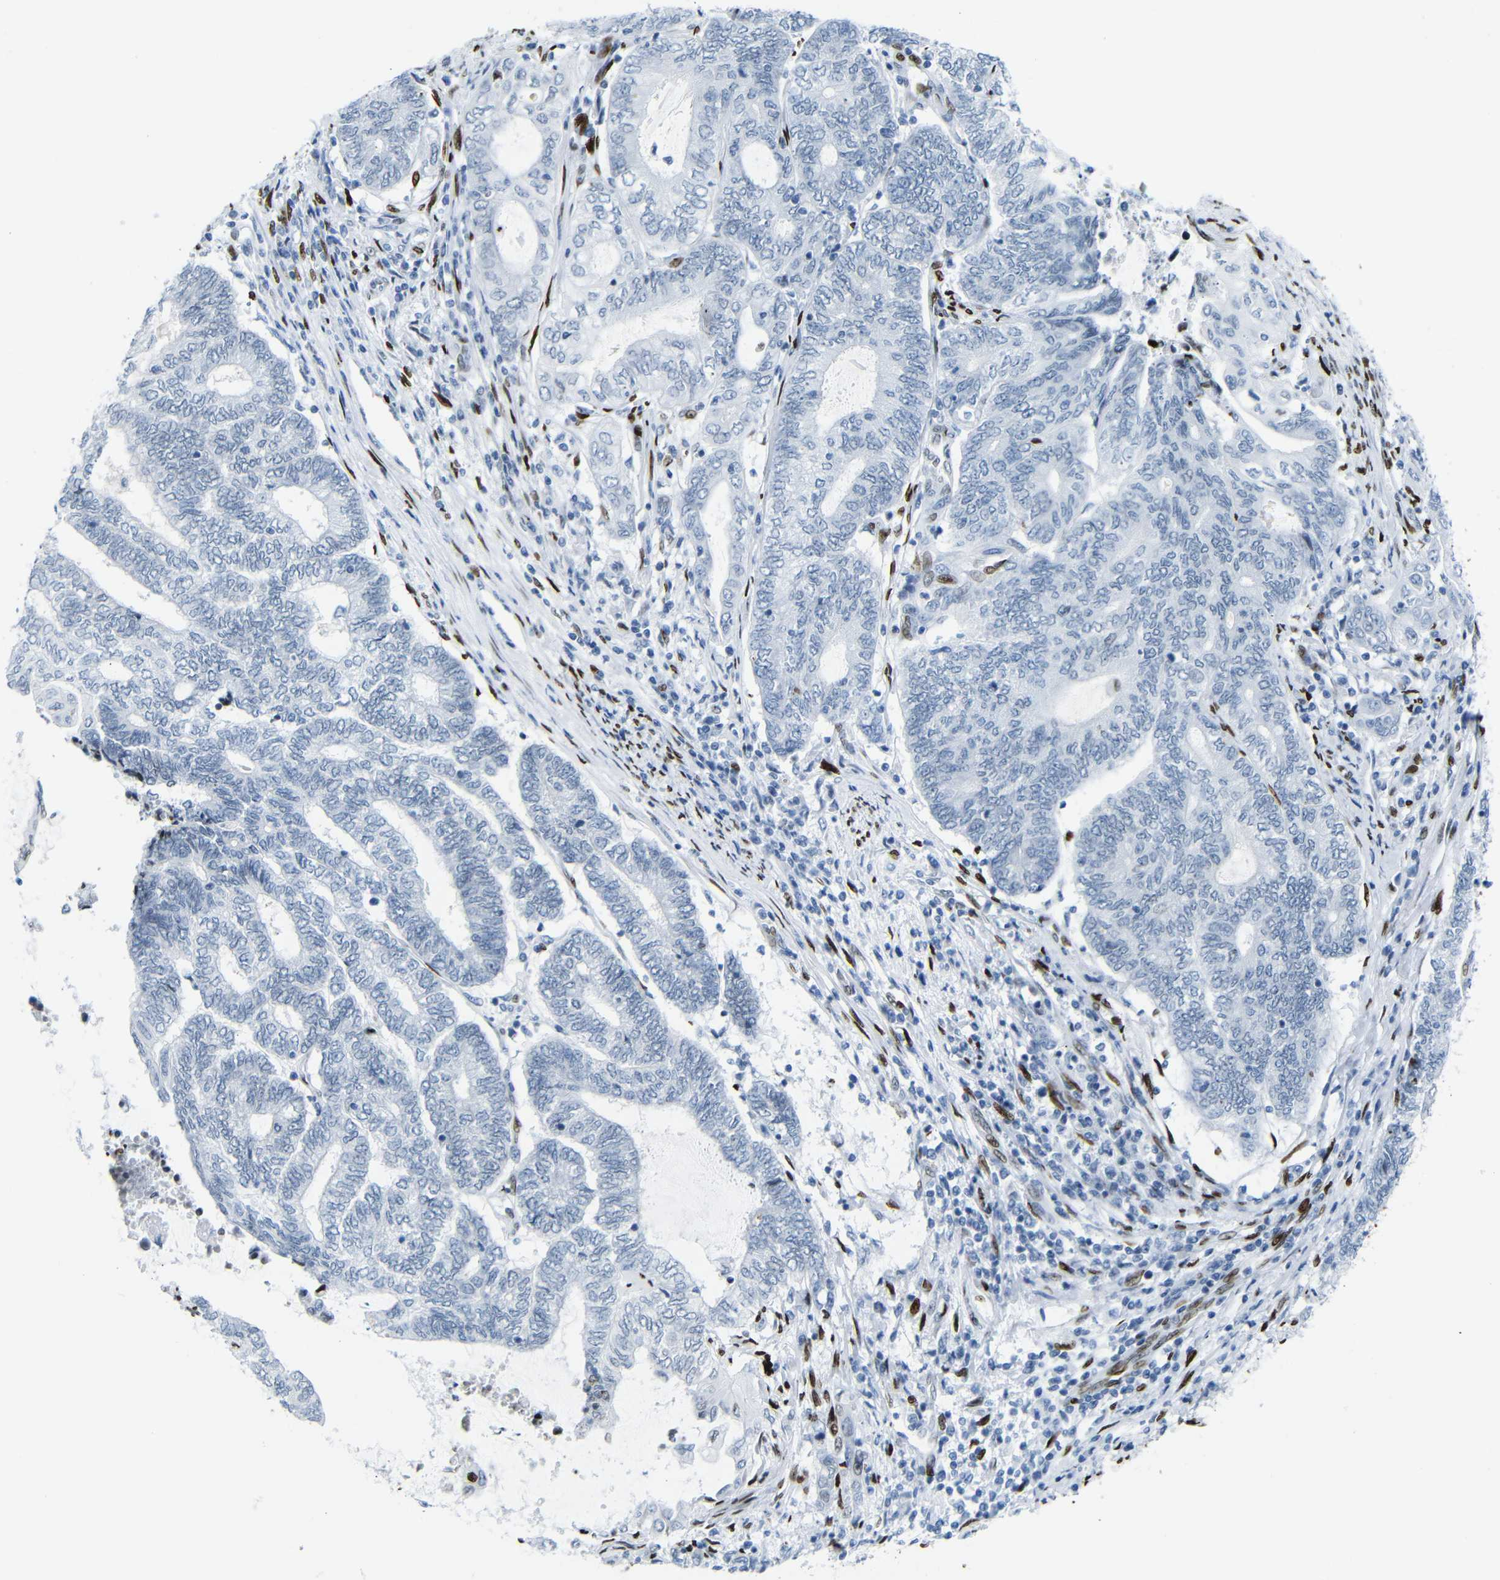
{"staining": {"intensity": "negative", "quantity": "none", "location": "none"}, "tissue": "endometrial cancer", "cell_type": "Tumor cells", "image_type": "cancer", "snomed": [{"axis": "morphology", "description": "Adenocarcinoma, NOS"}, {"axis": "topography", "description": "Uterus"}, {"axis": "topography", "description": "Endometrium"}], "caption": "DAB immunohistochemical staining of human endometrial cancer (adenocarcinoma) displays no significant expression in tumor cells.", "gene": "NPIPB15", "patient": {"sex": "female", "age": 70}}